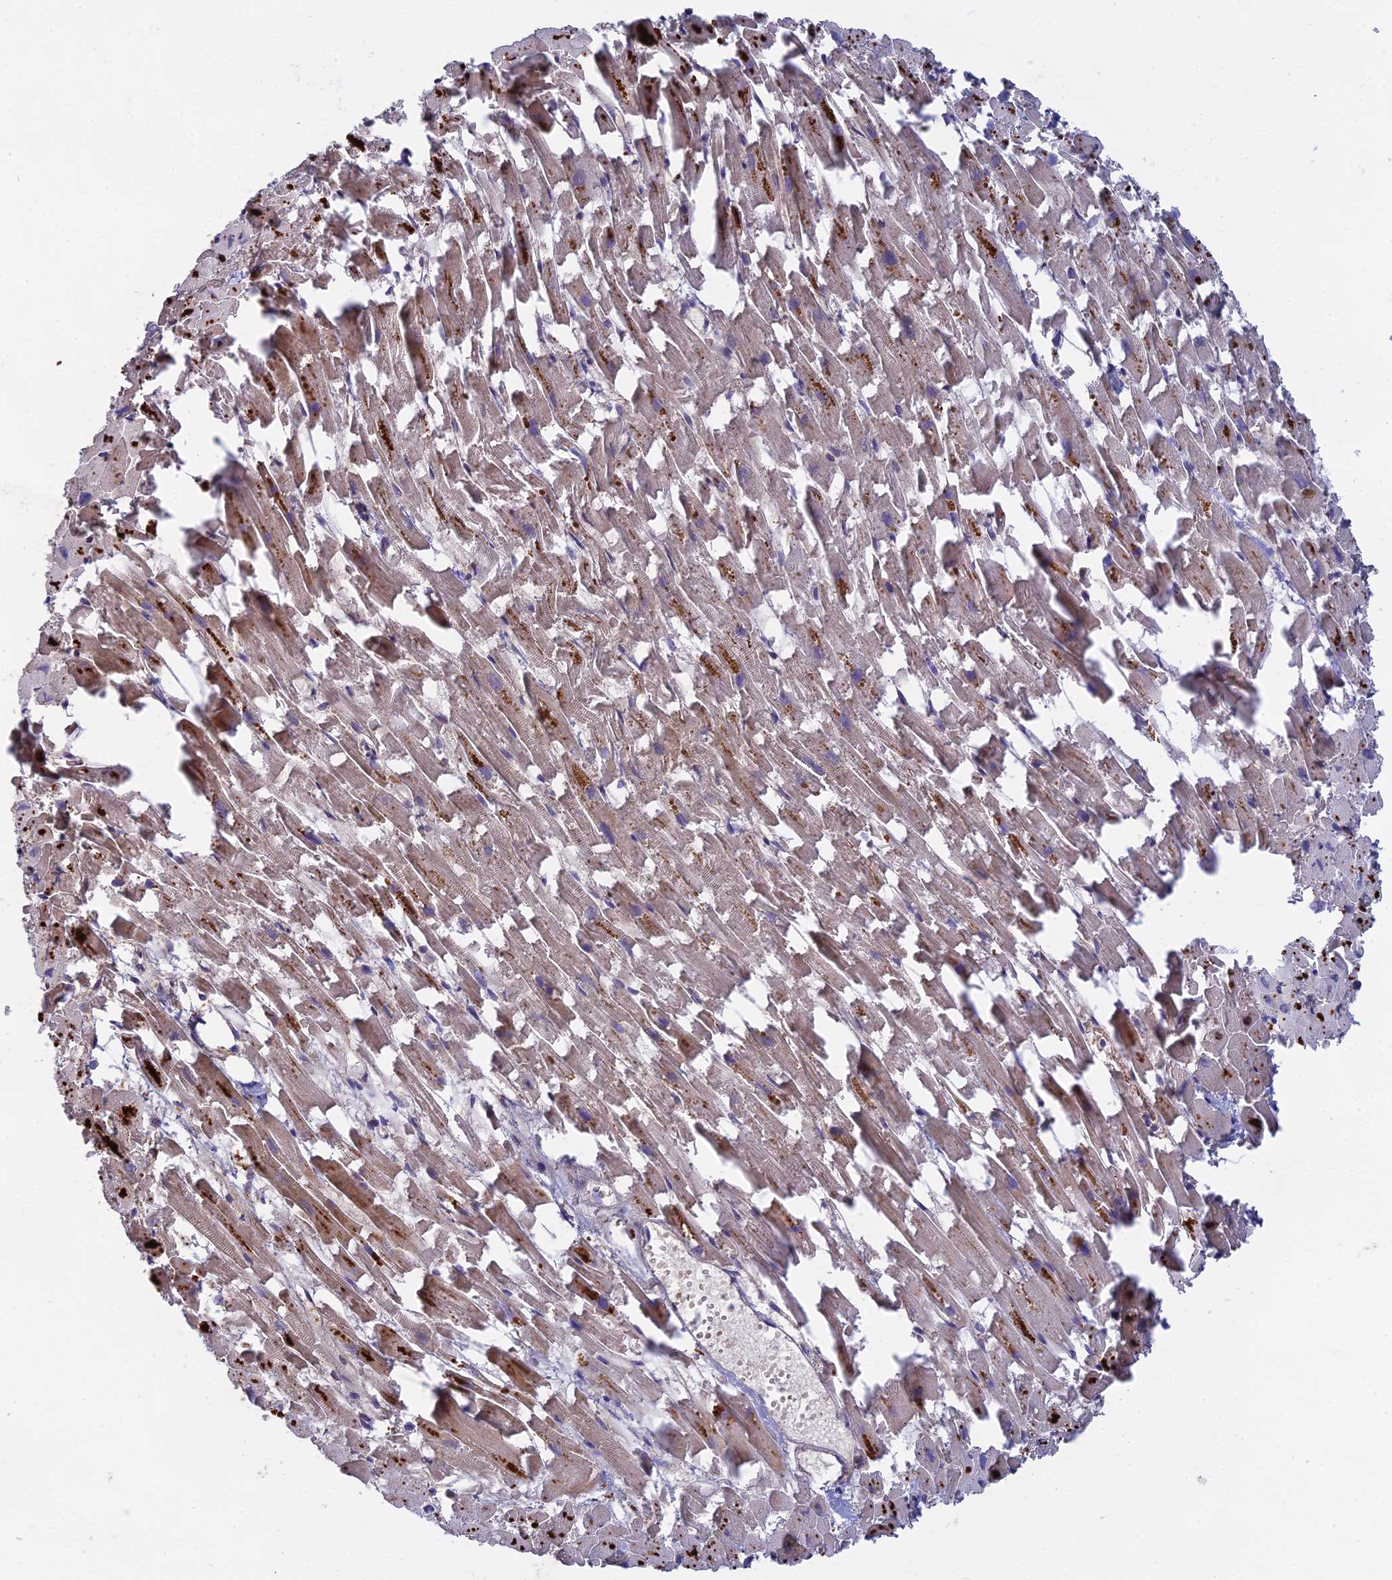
{"staining": {"intensity": "weak", "quantity": "25%-75%", "location": "cytoplasmic/membranous"}, "tissue": "heart muscle", "cell_type": "Cardiomyocytes", "image_type": "normal", "snomed": [{"axis": "morphology", "description": "Normal tissue, NOS"}, {"axis": "topography", "description": "Heart"}], "caption": "DAB (3,3'-diaminobenzidine) immunohistochemical staining of normal human heart muscle displays weak cytoplasmic/membranous protein positivity in about 25%-75% of cardiomyocytes.", "gene": "FAM151B", "patient": {"sex": "female", "age": 64}}